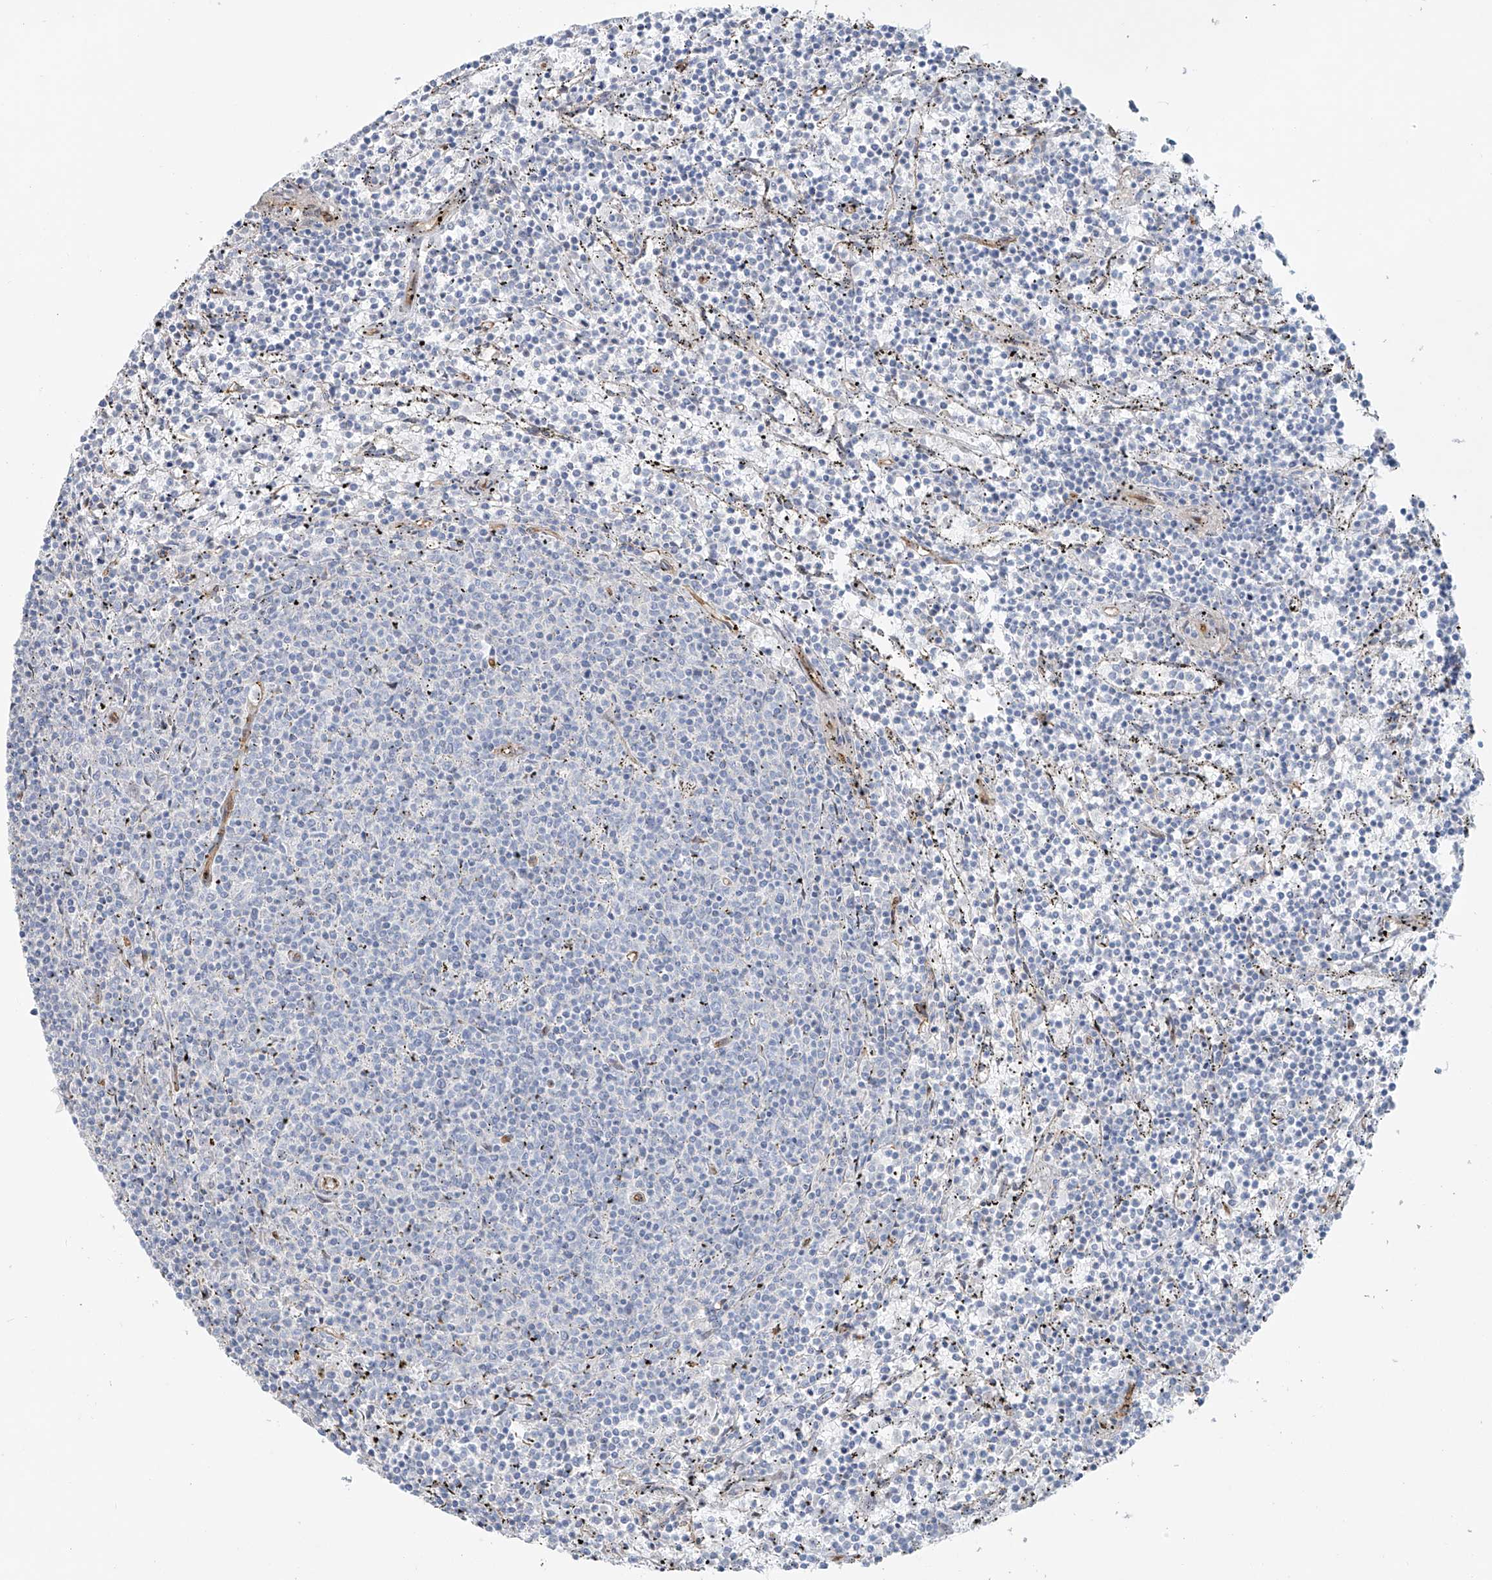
{"staining": {"intensity": "negative", "quantity": "none", "location": "none"}, "tissue": "lymphoma", "cell_type": "Tumor cells", "image_type": "cancer", "snomed": [{"axis": "morphology", "description": "Malignant lymphoma, non-Hodgkin's type, Low grade"}, {"axis": "topography", "description": "Spleen"}], "caption": "Histopathology image shows no protein expression in tumor cells of malignant lymphoma, non-Hodgkin's type (low-grade) tissue.", "gene": "TUBE1", "patient": {"sex": "female", "age": 50}}